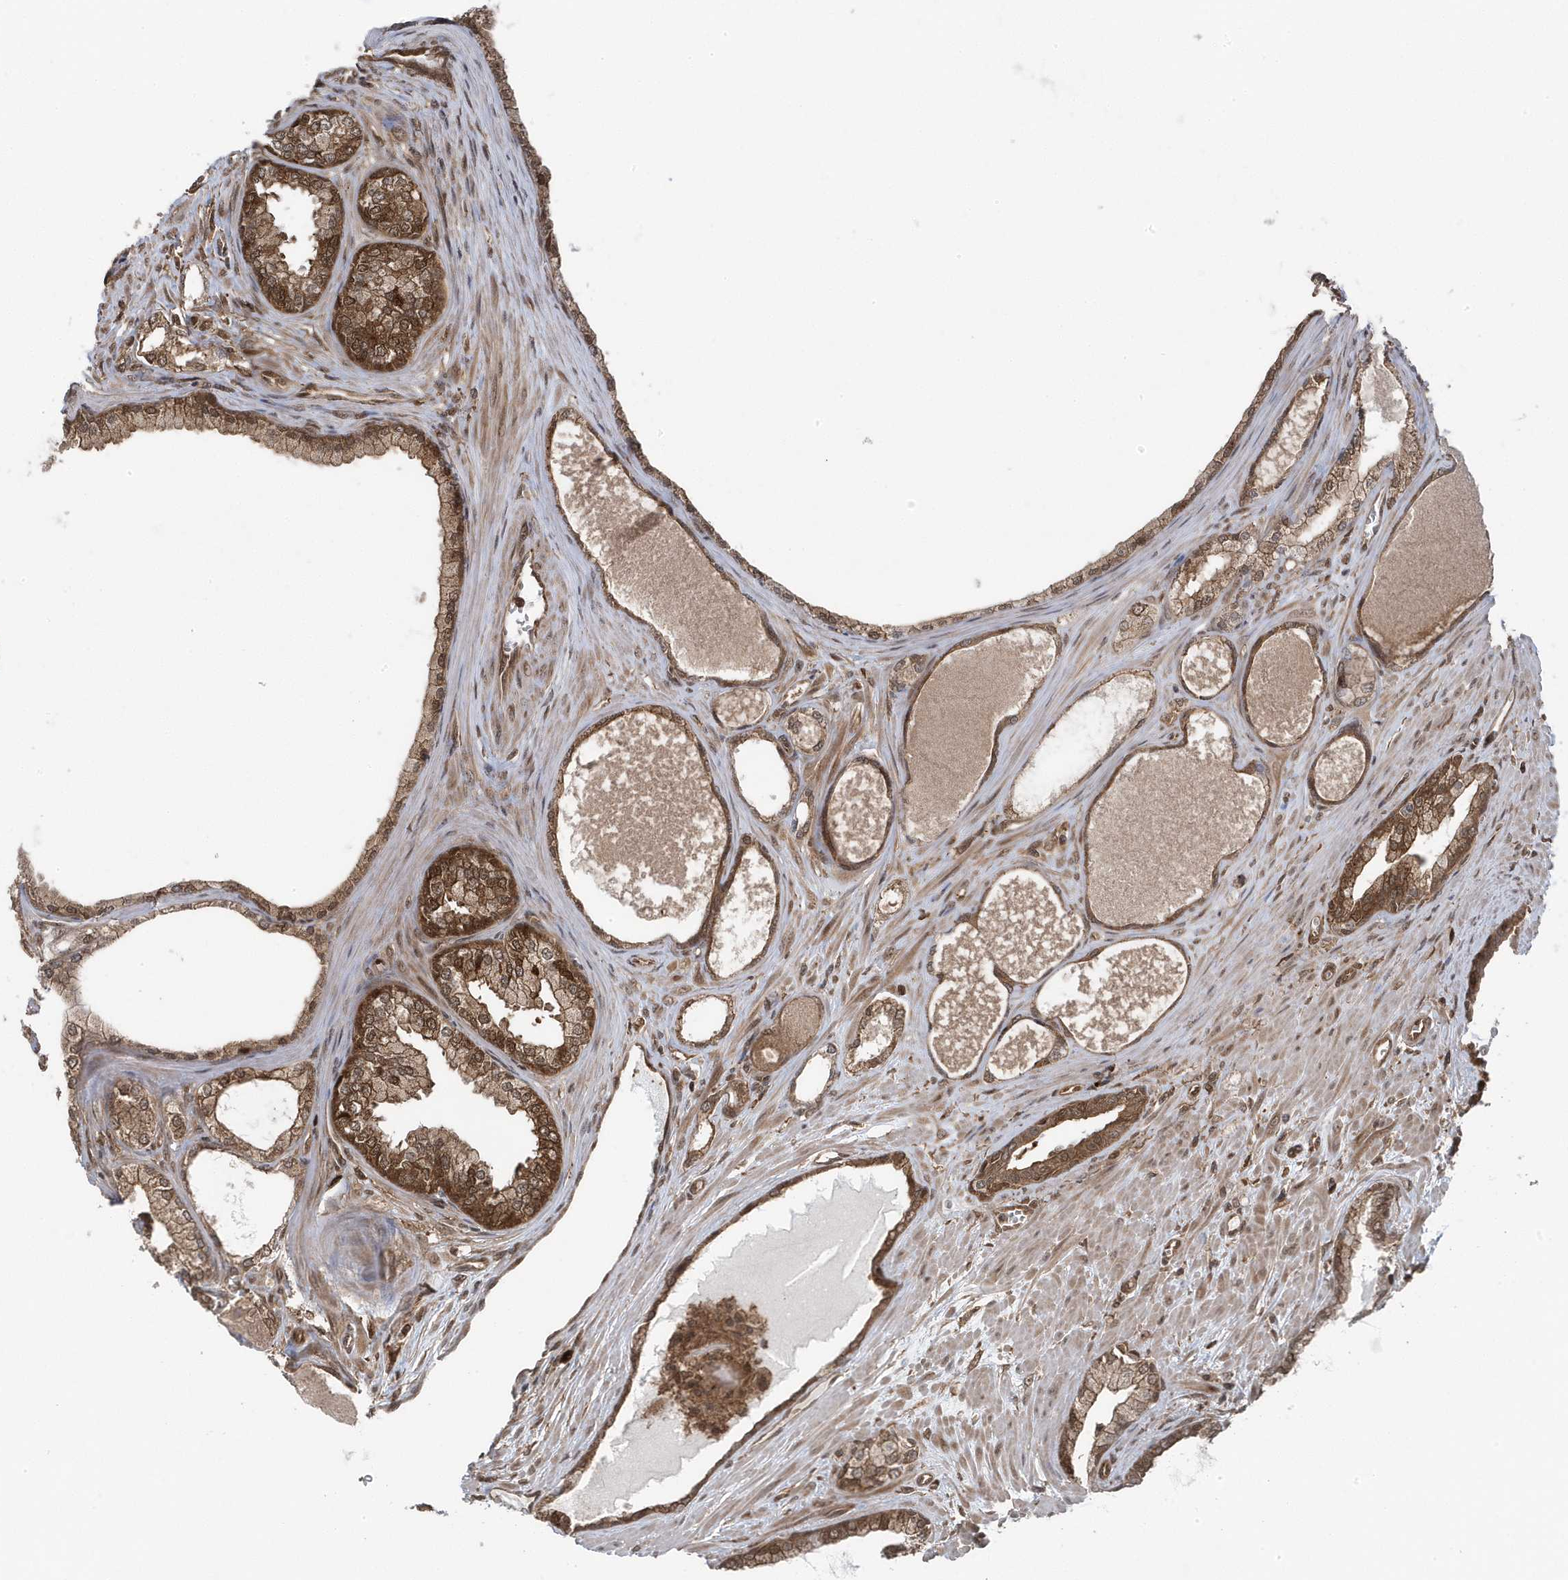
{"staining": {"intensity": "moderate", "quantity": ">75%", "location": "cytoplasmic/membranous"}, "tissue": "prostate cancer", "cell_type": "Tumor cells", "image_type": "cancer", "snomed": [{"axis": "morphology", "description": "Adenocarcinoma, Low grade"}, {"axis": "topography", "description": "Prostate"}], "caption": "Brown immunohistochemical staining in human prostate adenocarcinoma (low-grade) demonstrates moderate cytoplasmic/membranous staining in about >75% of tumor cells.", "gene": "MAPK1IP1L", "patient": {"sex": "male", "age": 70}}